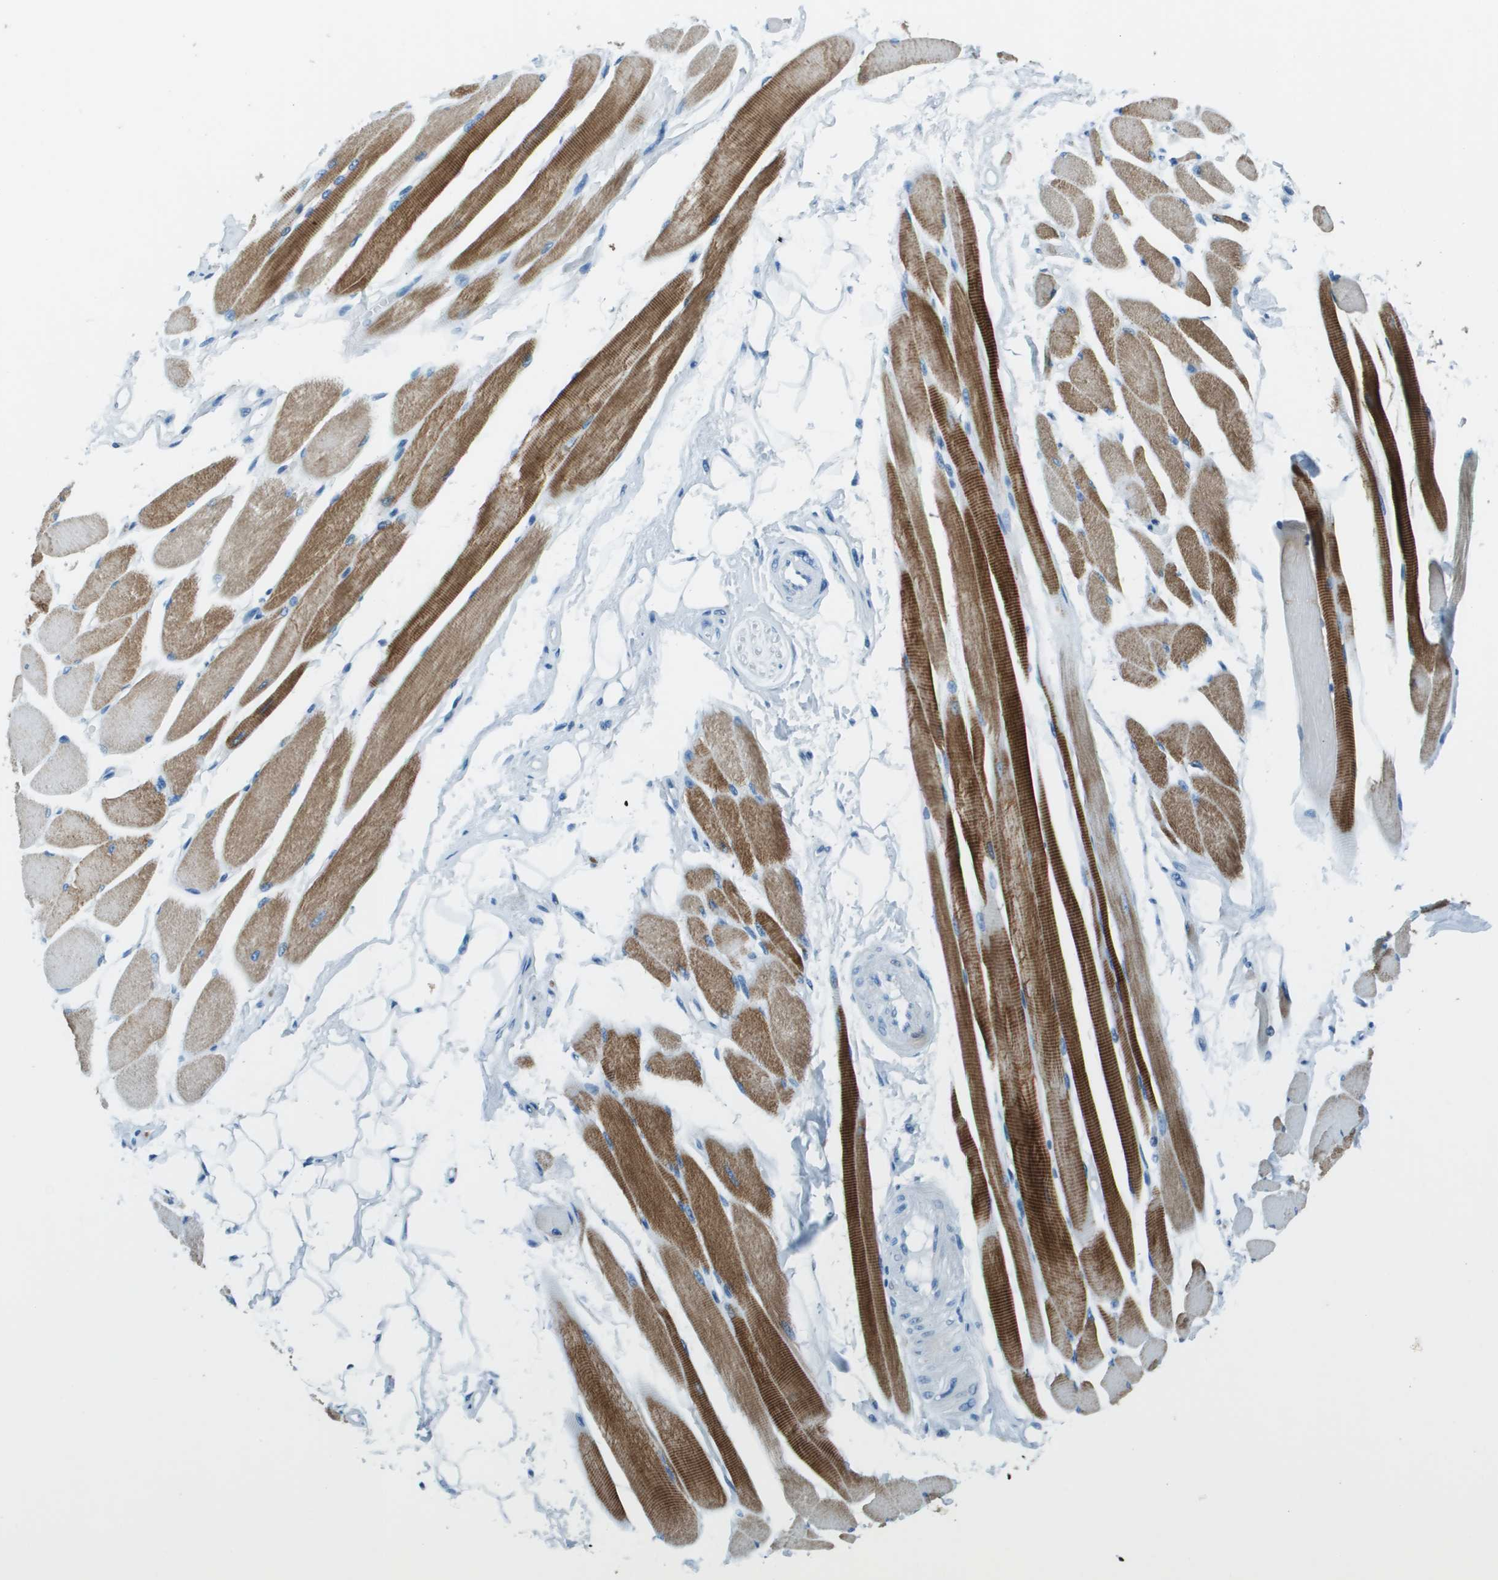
{"staining": {"intensity": "strong", "quantity": ">75%", "location": "cytoplasmic/membranous"}, "tissue": "skeletal muscle", "cell_type": "Myocytes", "image_type": "normal", "snomed": [{"axis": "morphology", "description": "Normal tissue, NOS"}, {"axis": "topography", "description": "Skeletal muscle"}, {"axis": "topography", "description": "Peripheral nerve tissue"}], "caption": "IHC image of unremarkable skeletal muscle stained for a protein (brown), which displays high levels of strong cytoplasmic/membranous staining in about >75% of myocytes.", "gene": "SLC16A10", "patient": {"sex": "female", "age": 84}}